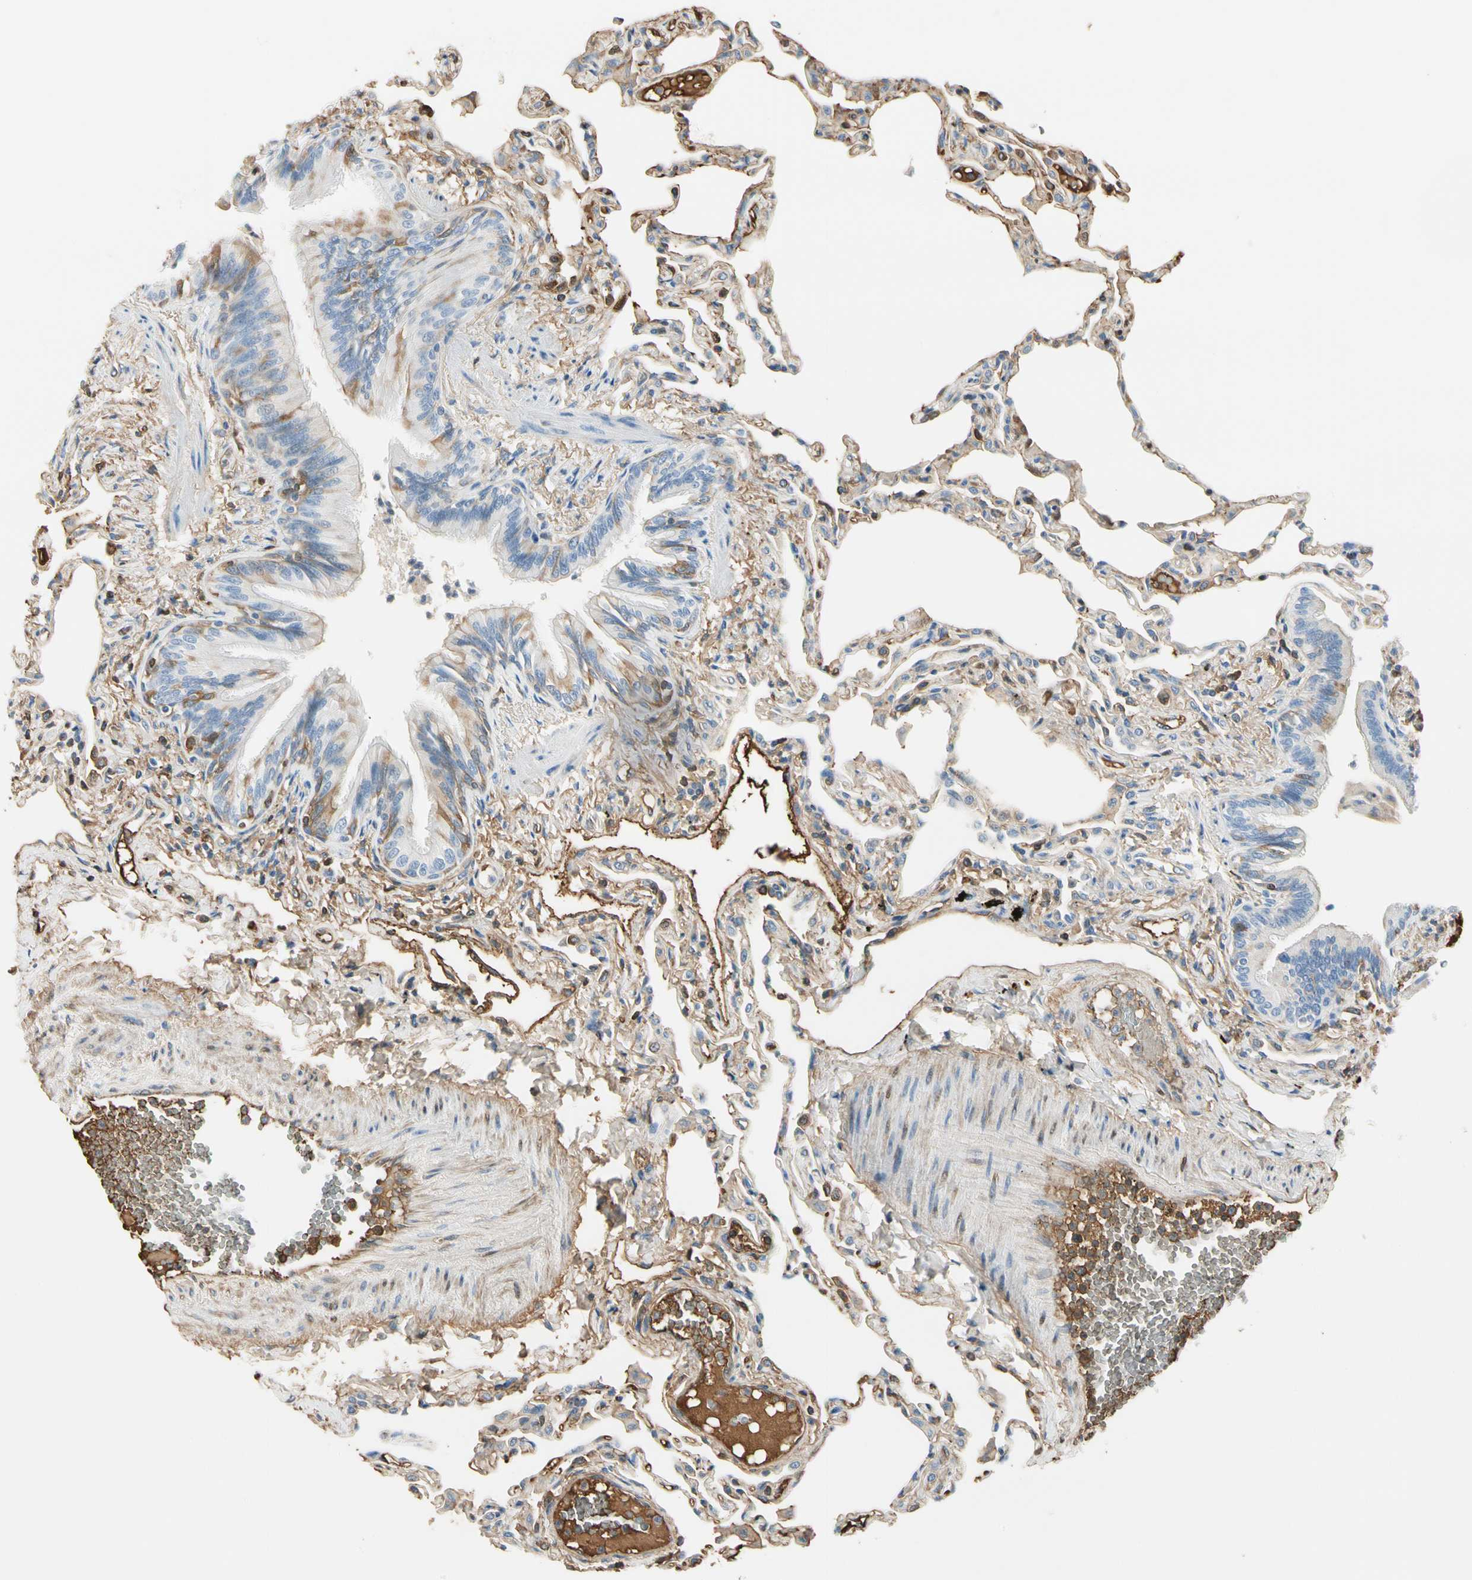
{"staining": {"intensity": "moderate", "quantity": ">75%", "location": "cytoplasmic/membranous"}, "tissue": "lung", "cell_type": "Alveolar cells", "image_type": "normal", "snomed": [{"axis": "morphology", "description": "Normal tissue, NOS"}, {"axis": "topography", "description": "Lung"}], "caption": "Immunohistochemical staining of benign human lung demonstrates moderate cytoplasmic/membranous protein expression in approximately >75% of alveolar cells.", "gene": "LAMB3", "patient": {"sex": "female", "age": 49}}